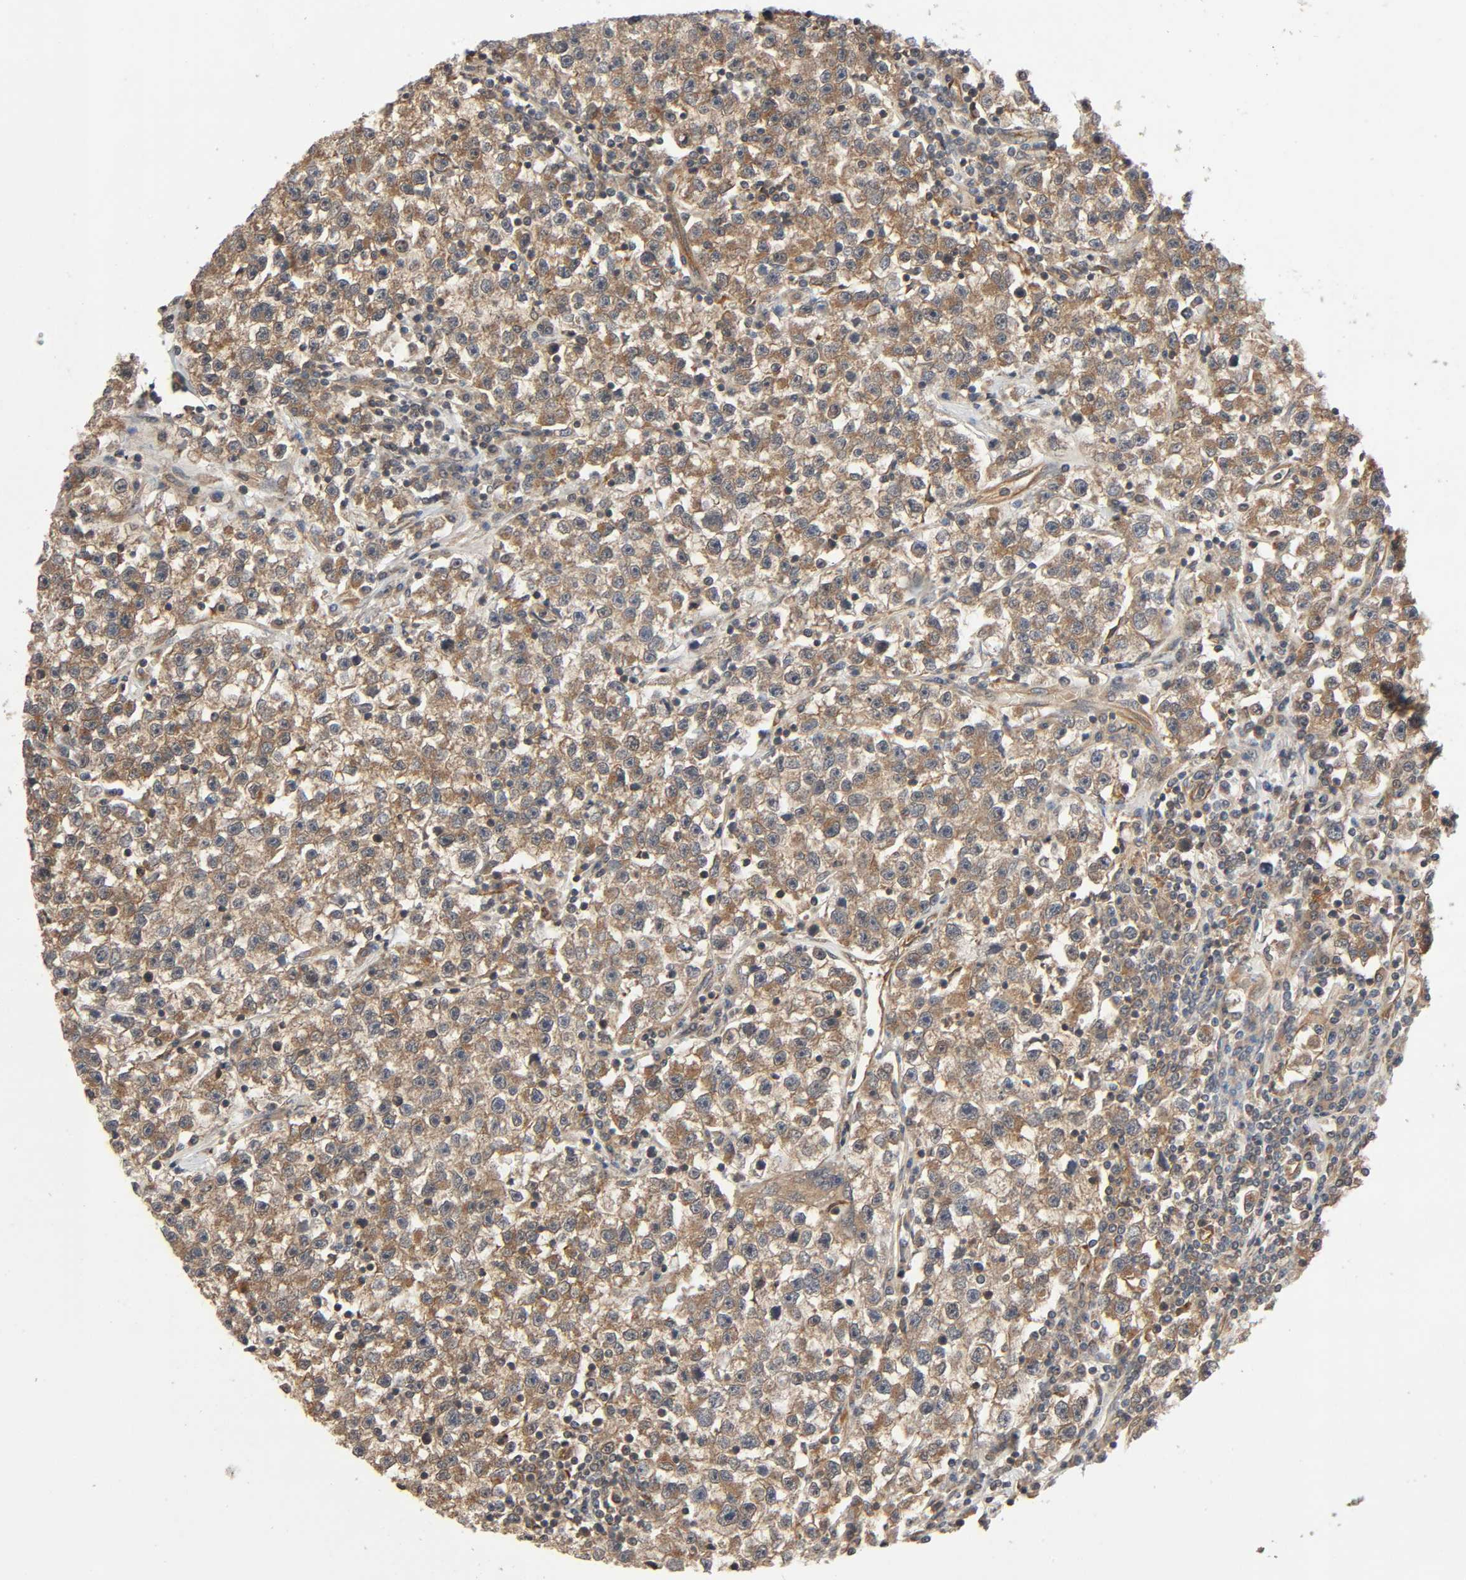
{"staining": {"intensity": "moderate", "quantity": ">75%", "location": "cytoplasmic/membranous"}, "tissue": "testis cancer", "cell_type": "Tumor cells", "image_type": "cancer", "snomed": [{"axis": "morphology", "description": "Seminoma, NOS"}, {"axis": "topography", "description": "Testis"}], "caption": "Protein analysis of testis cancer tissue shows moderate cytoplasmic/membranous expression in approximately >75% of tumor cells.", "gene": "PPP2R1B", "patient": {"sex": "male", "age": 22}}